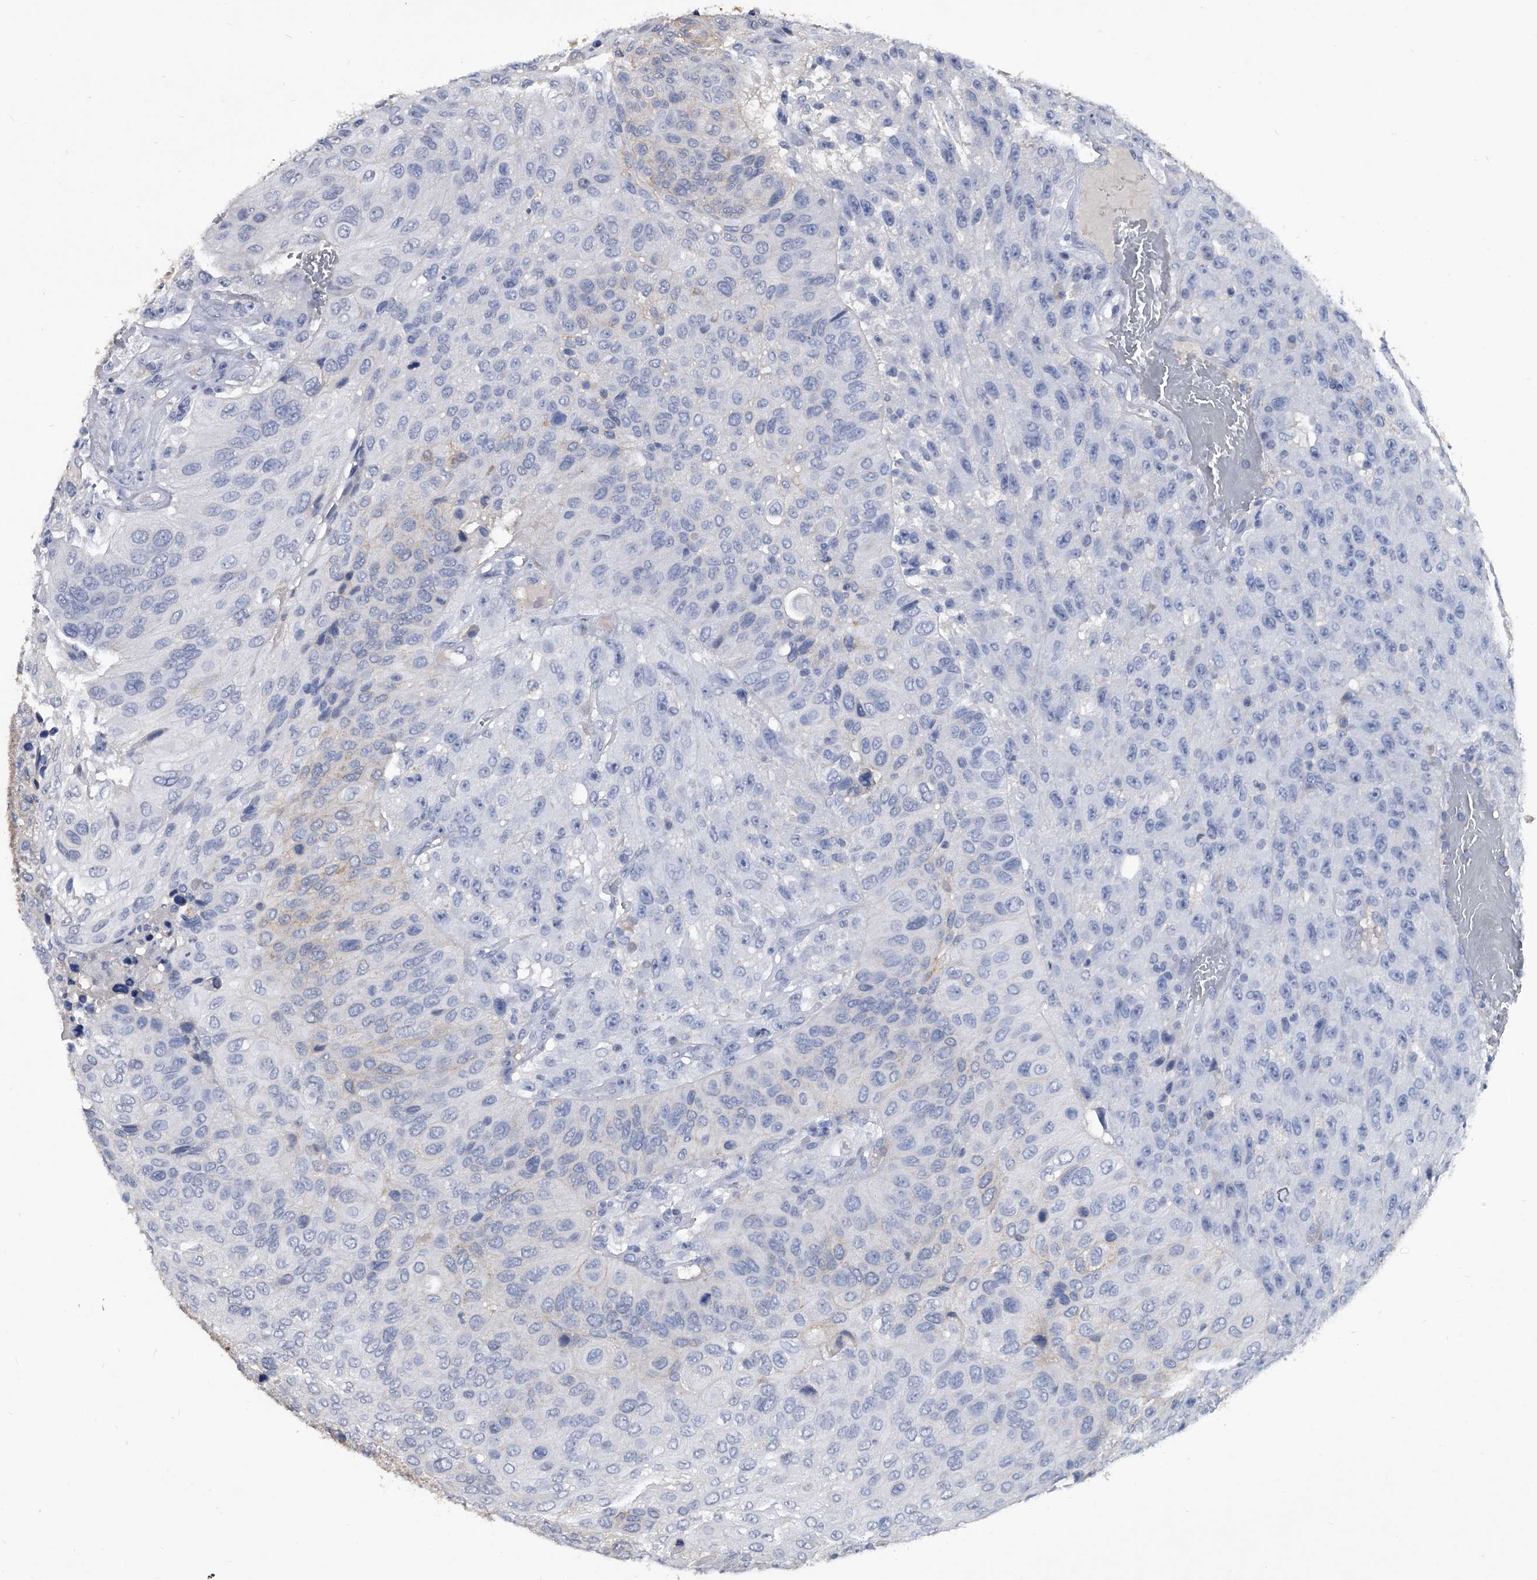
{"staining": {"intensity": "negative", "quantity": "none", "location": "none"}, "tissue": "urothelial cancer", "cell_type": "Tumor cells", "image_type": "cancer", "snomed": [{"axis": "morphology", "description": "Urothelial carcinoma, High grade"}, {"axis": "topography", "description": "Urinary bladder"}], "caption": "IHC image of neoplastic tissue: human urothelial cancer stained with DAB (3,3'-diaminobenzidine) exhibits no significant protein staining in tumor cells.", "gene": "BCAS1", "patient": {"sex": "male", "age": 66}}